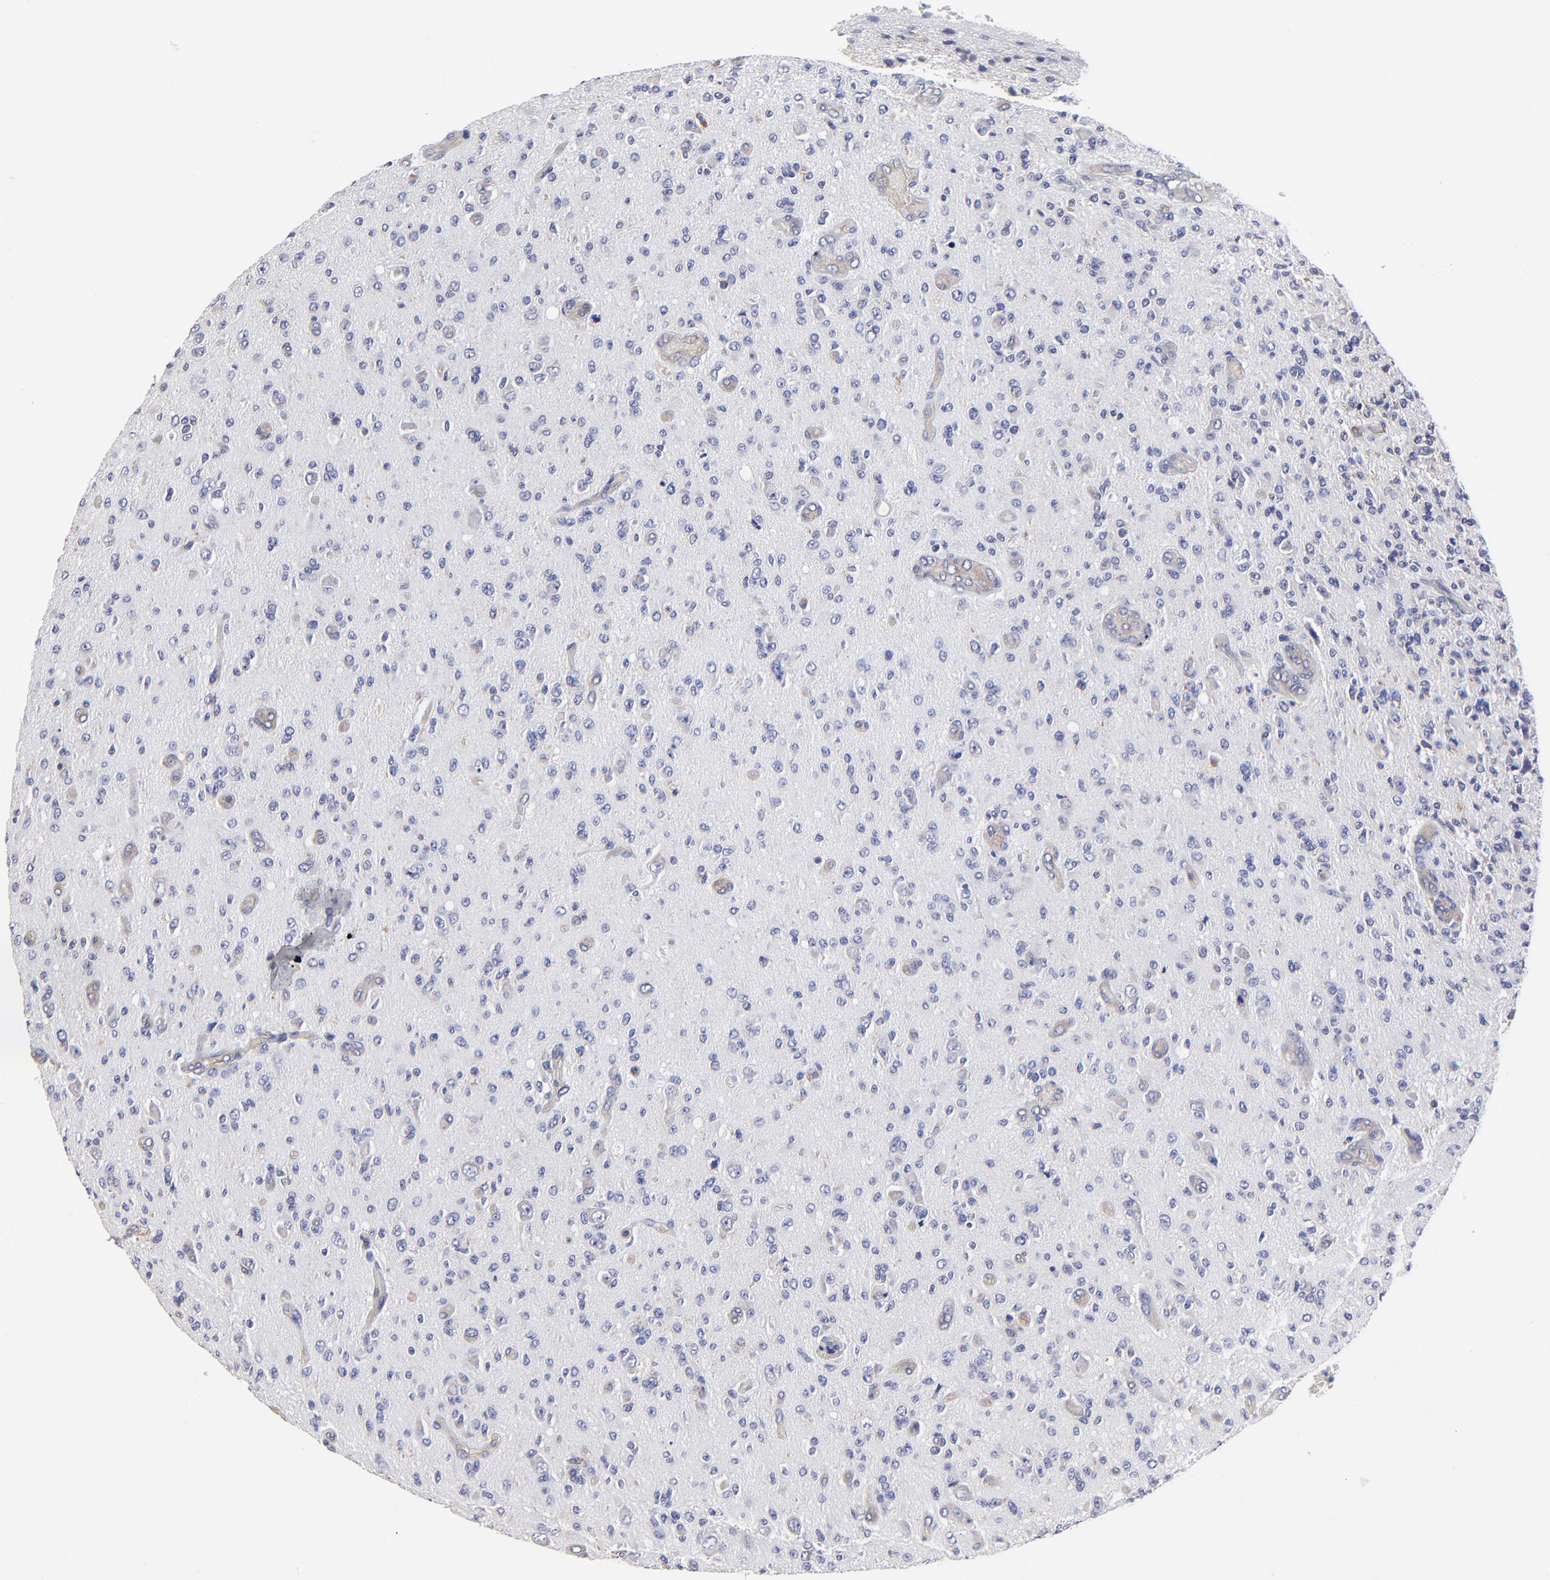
{"staining": {"intensity": "negative", "quantity": "none", "location": "none"}, "tissue": "glioma", "cell_type": "Tumor cells", "image_type": "cancer", "snomed": [{"axis": "morphology", "description": "Glioma, malignant, High grade"}, {"axis": "topography", "description": "Brain"}], "caption": "Tumor cells are negative for brown protein staining in high-grade glioma (malignant).", "gene": "SULF2", "patient": {"sex": "male", "age": 36}}